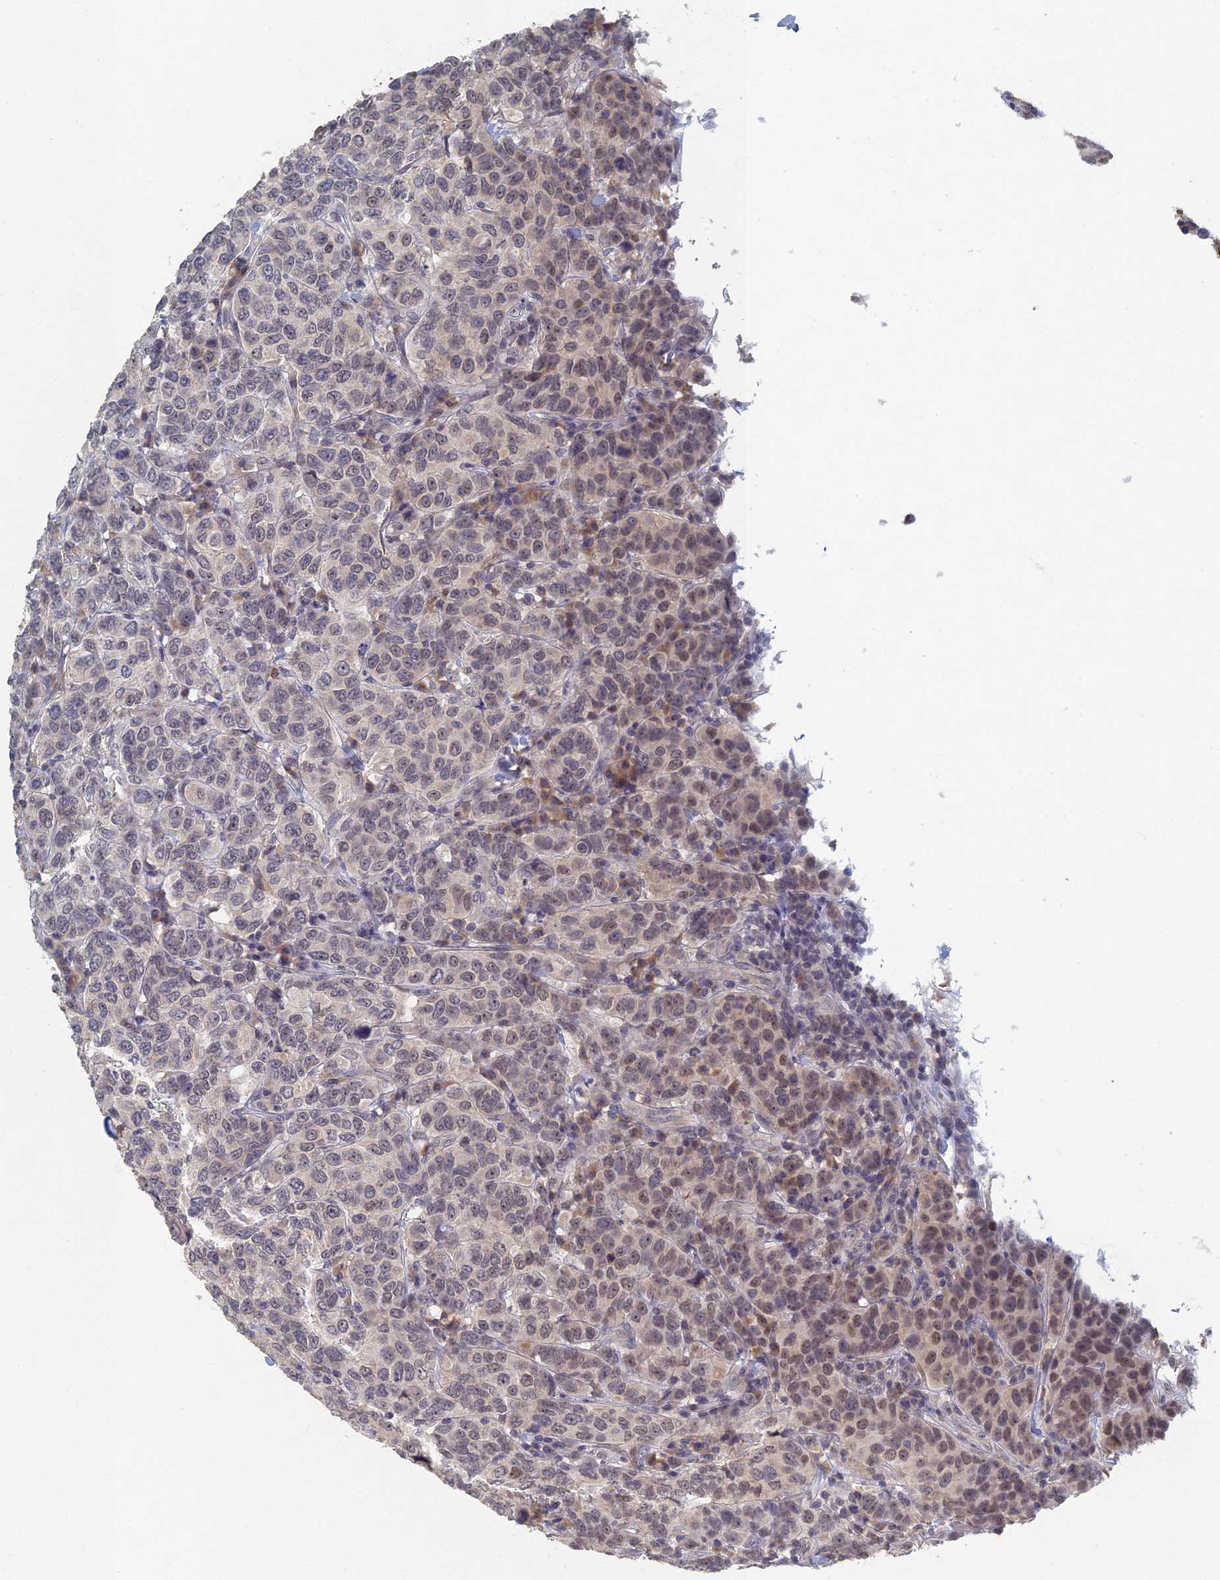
{"staining": {"intensity": "weak", "quantity": "25%-75%", "location": "nuclear"}, "tissue": "breast cancer", "cell_type": "Tumor cells", "image_type": "cancer", "snomed": [{"axis": "morphology", "description": "Duct carcinoma"}, {"axis": "topography", "description": "Breast"}], "caption": "A histopathology image of human breast cancer stained for a protein demonstrates weak nuclear brown staining in tumor cells.", "gene": "GNA15", "patient": {"sex": "female", "age": 55}}